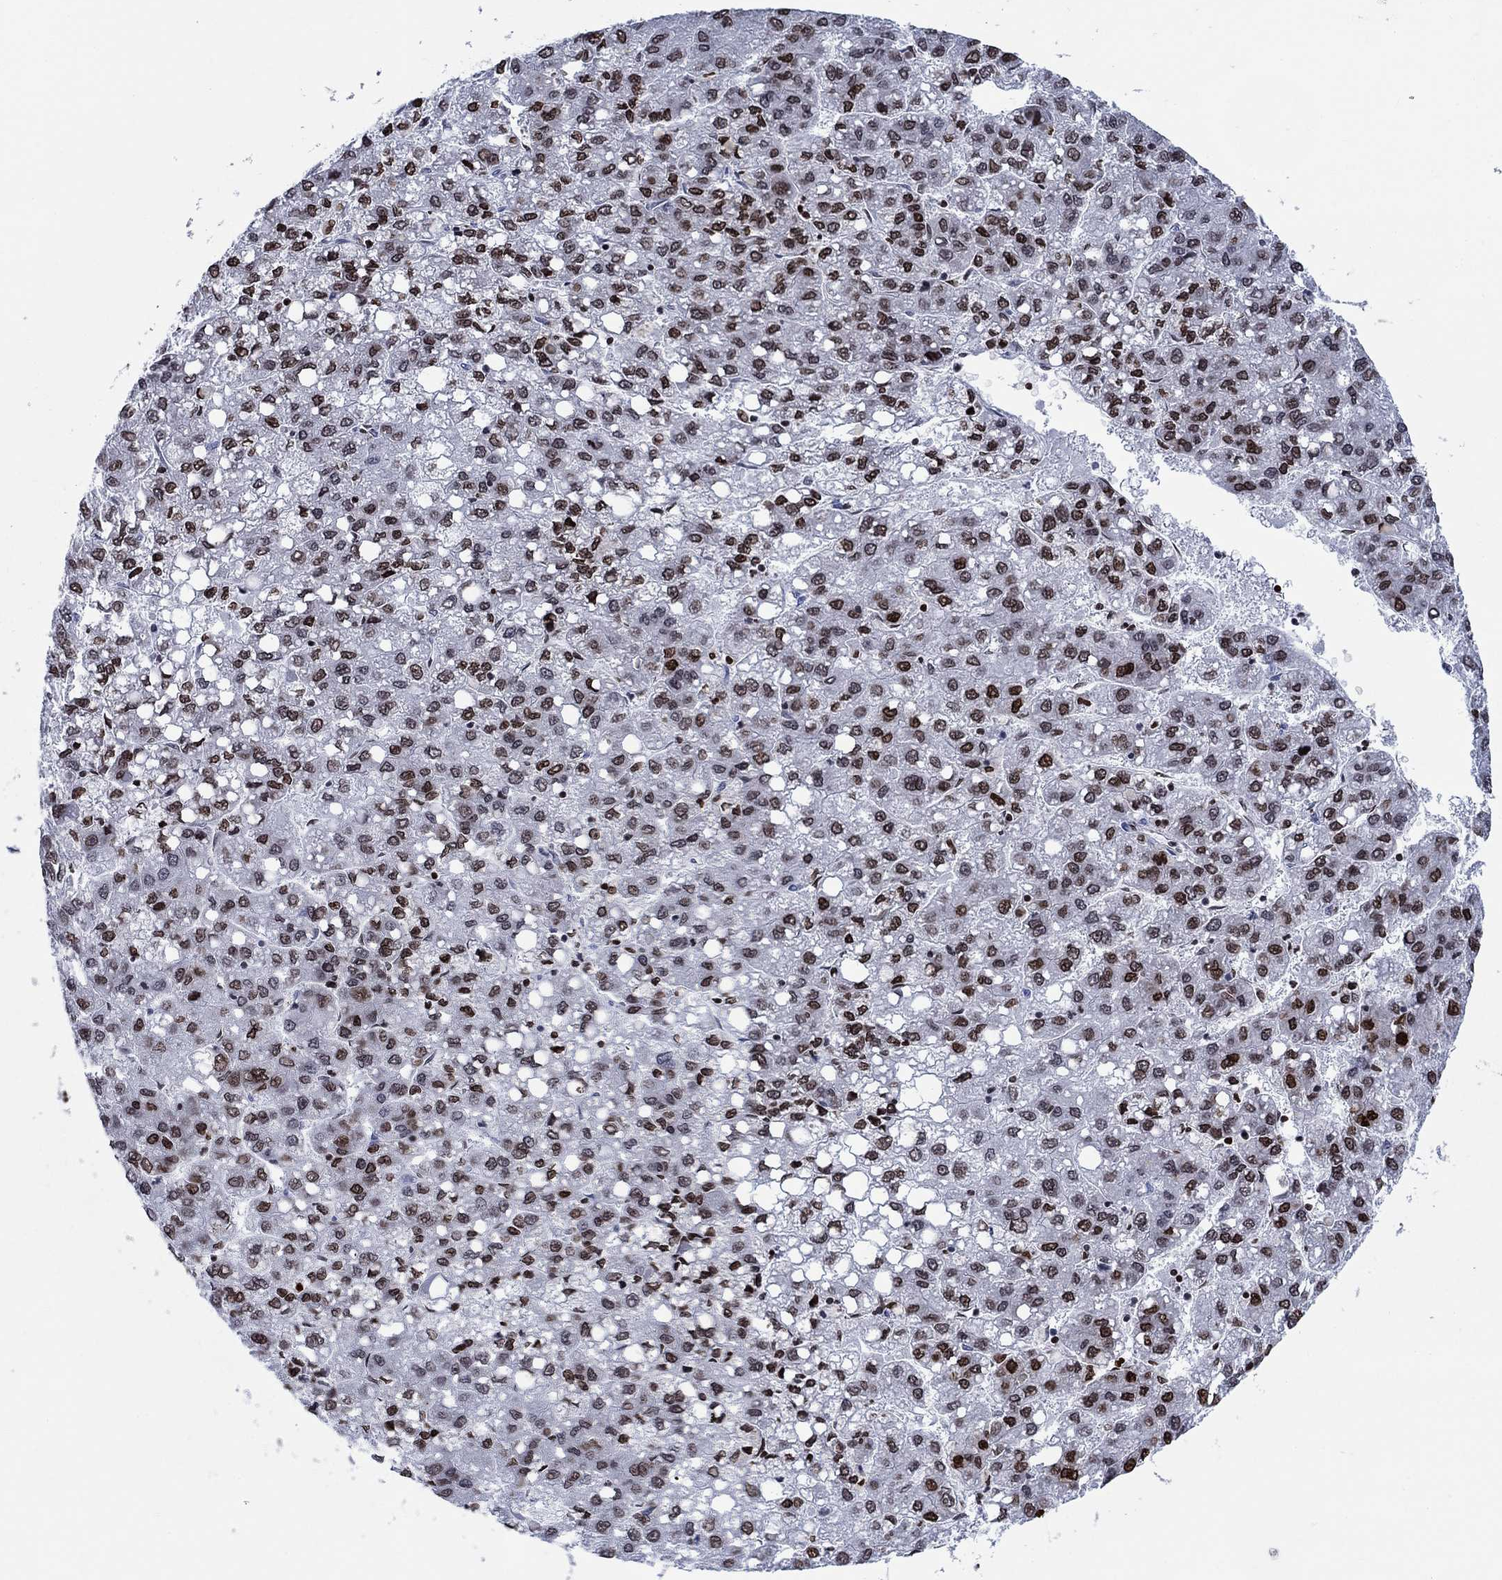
{"staining": {"intensity": "strong", "quantity": "<25%", "location": "nuclear"}, "tissue": "liver cancer", "cell_type": "Tumor cells", "image_type": "cancer", "snomed": [{"axis": "morphology", "description": "Carcinoma, Hepatocellular, NOS"}, {"axis": "topography", "description": "Liver"}], "caption": "Tumor cells display medium levels of strong nuclear expression in approximately <25% of cells in liver cancer.", "gene": "HMGA1", "patient": {"sex": "female", "age": 82}}